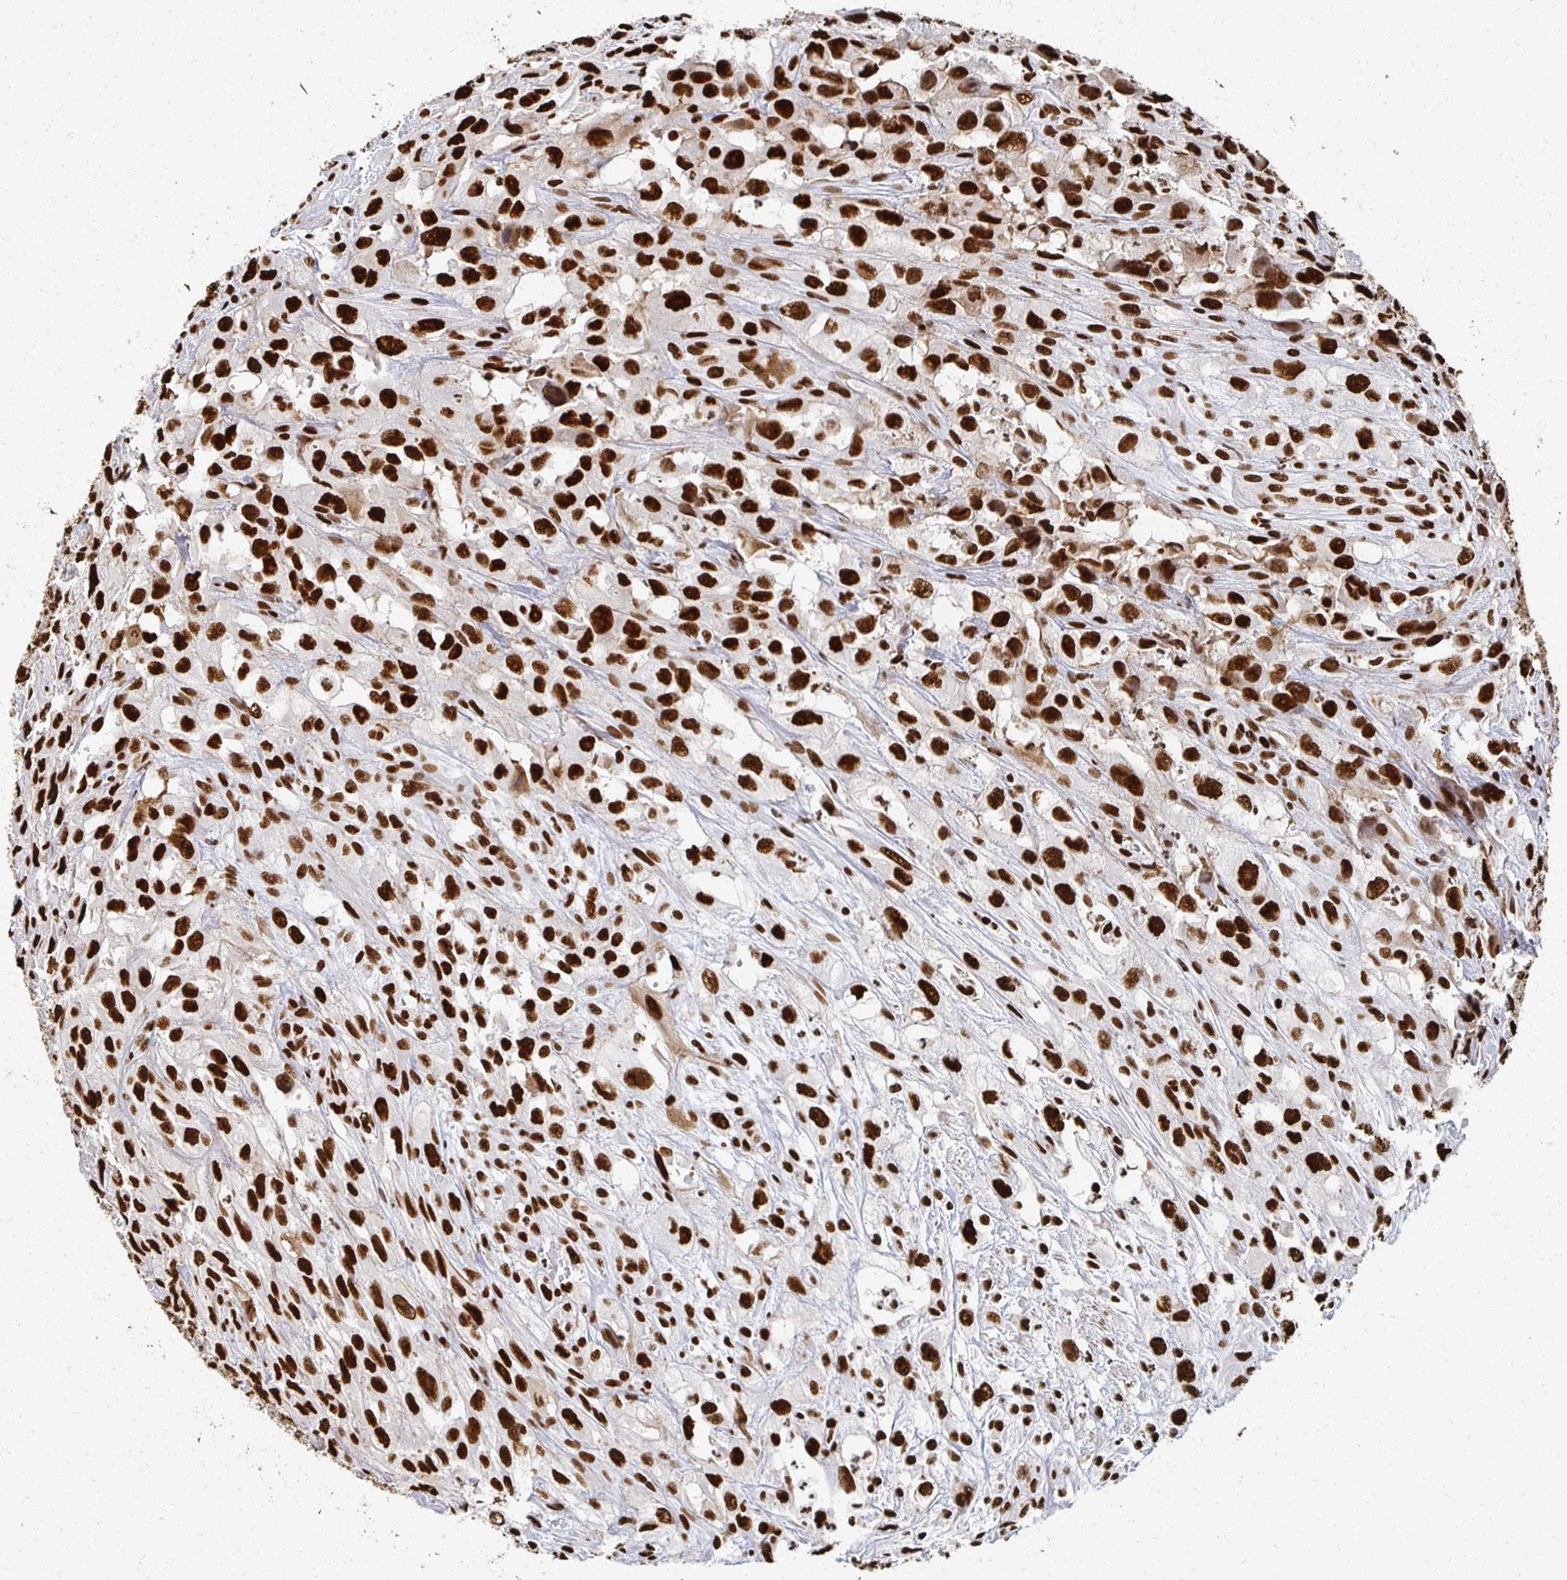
{"staining": {"intensity": "strong", "quantity": ">75%", "location": "nuclear"}, "tissue": "urothelial cancer", "cell_type": "Tumor cells", "image_type": "cancer", "snomed": [{"axis": "morphology", "description": "Urothelial carcinoma, High grade"}, {"axis": "topography", "description": "Urinary bladder"}], "caption": "Strong nuclear protein positivity is present in about >75% of tumor cells in urothelial cancer. Nuclei are stained in blue.", "gene": "RBBP7", "patient": {"sex": "male", "age": 67}}